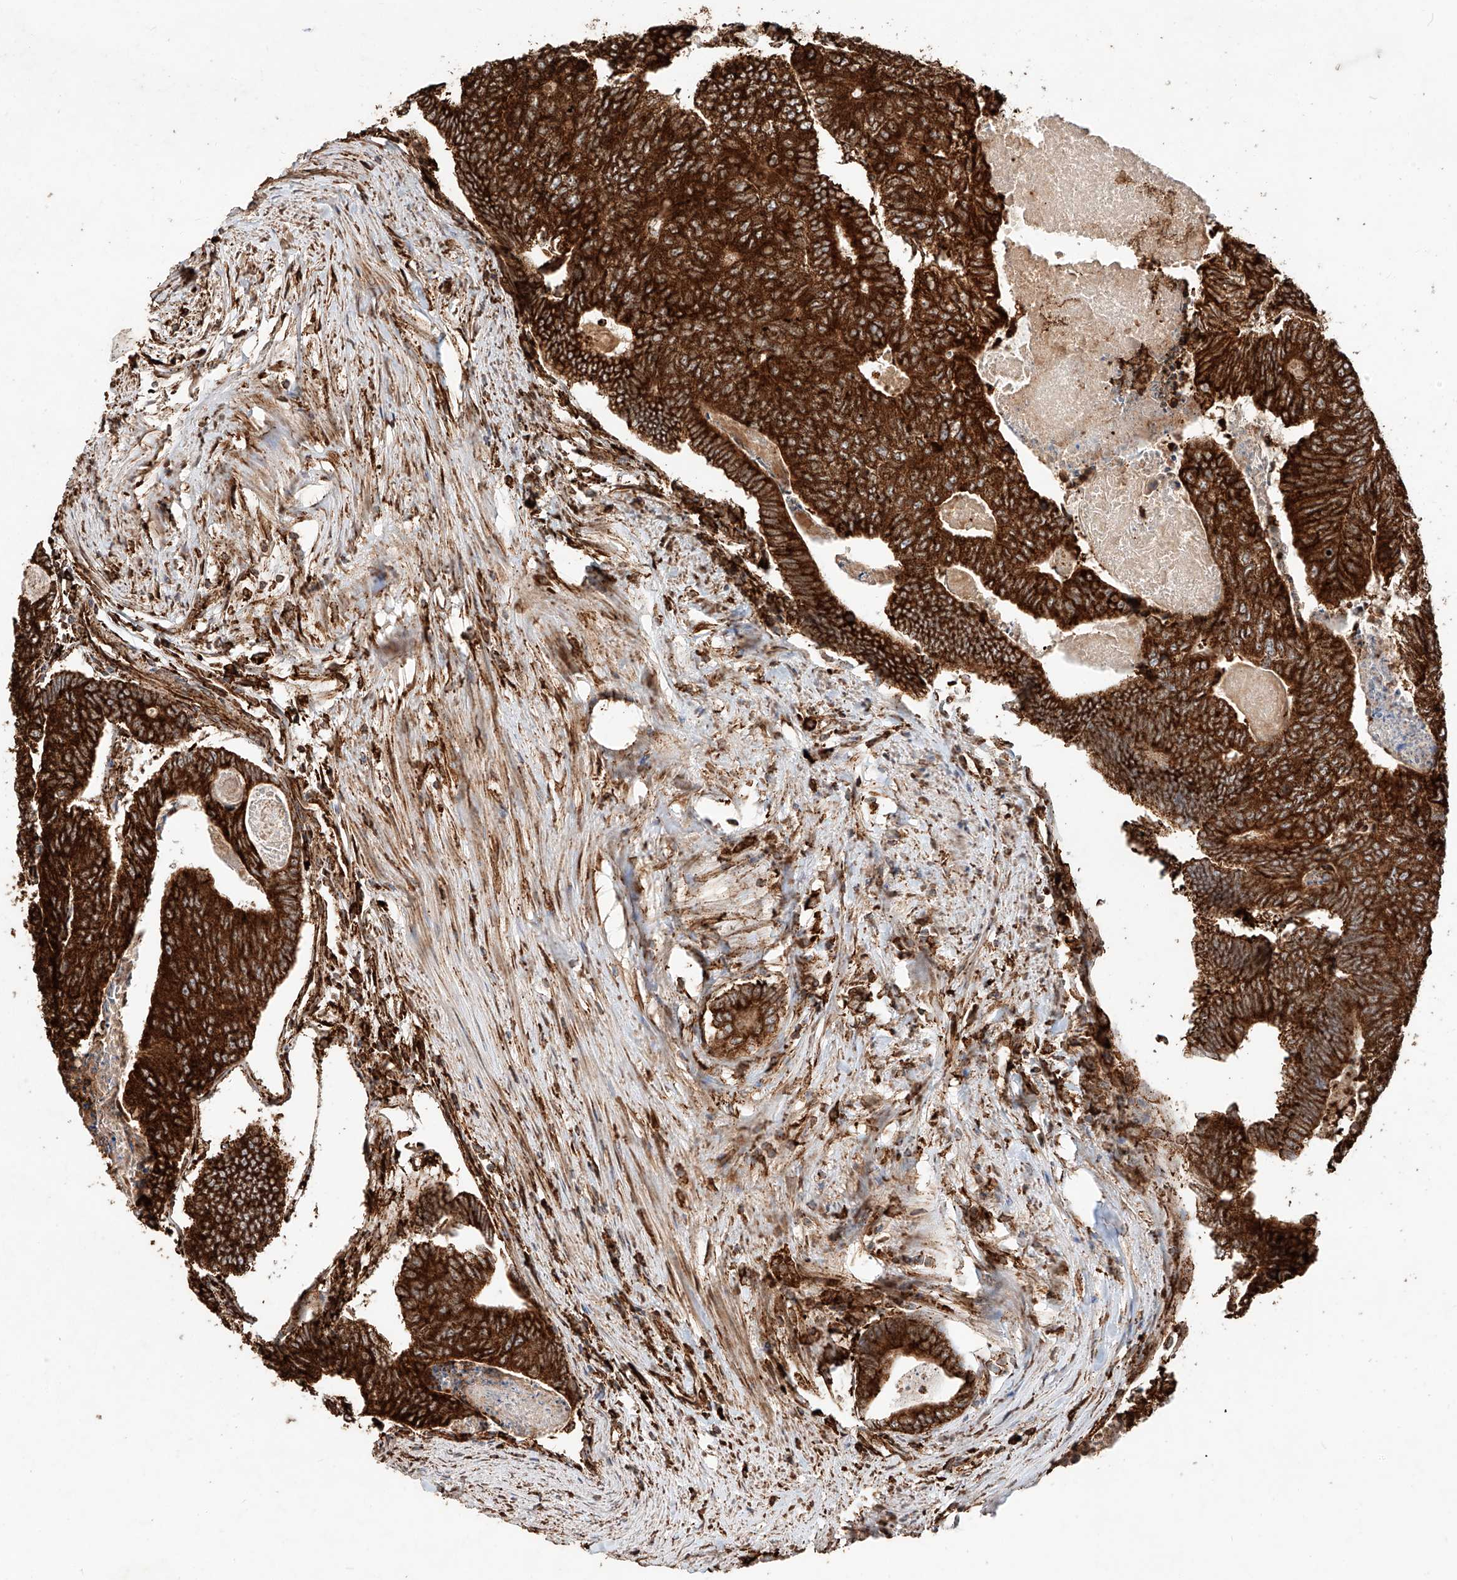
{"staining": {"intensity": "strong", "quantity": ">75%", "location": "cytoplasmic/membranous"}, "tissue": "colorectal cancer", "cell_type": "Tumor cells", "image_type": "cancer", "snomed": [{"axis": "morphology", "description": "Adenocarcinoma, NOS"}, {"axis": "topography", "description": "Colon"}], "caption": "Strong cytoplasmic/membranous expression is present in approximately >75% of tumor cells in colorectal adenocarcinoma. Immunohistochemistry stains the protein of interest in brown and the nuclei are stained blue.", "gene": "ZNF84", "patient": {"sex": "female", "age": 67}}